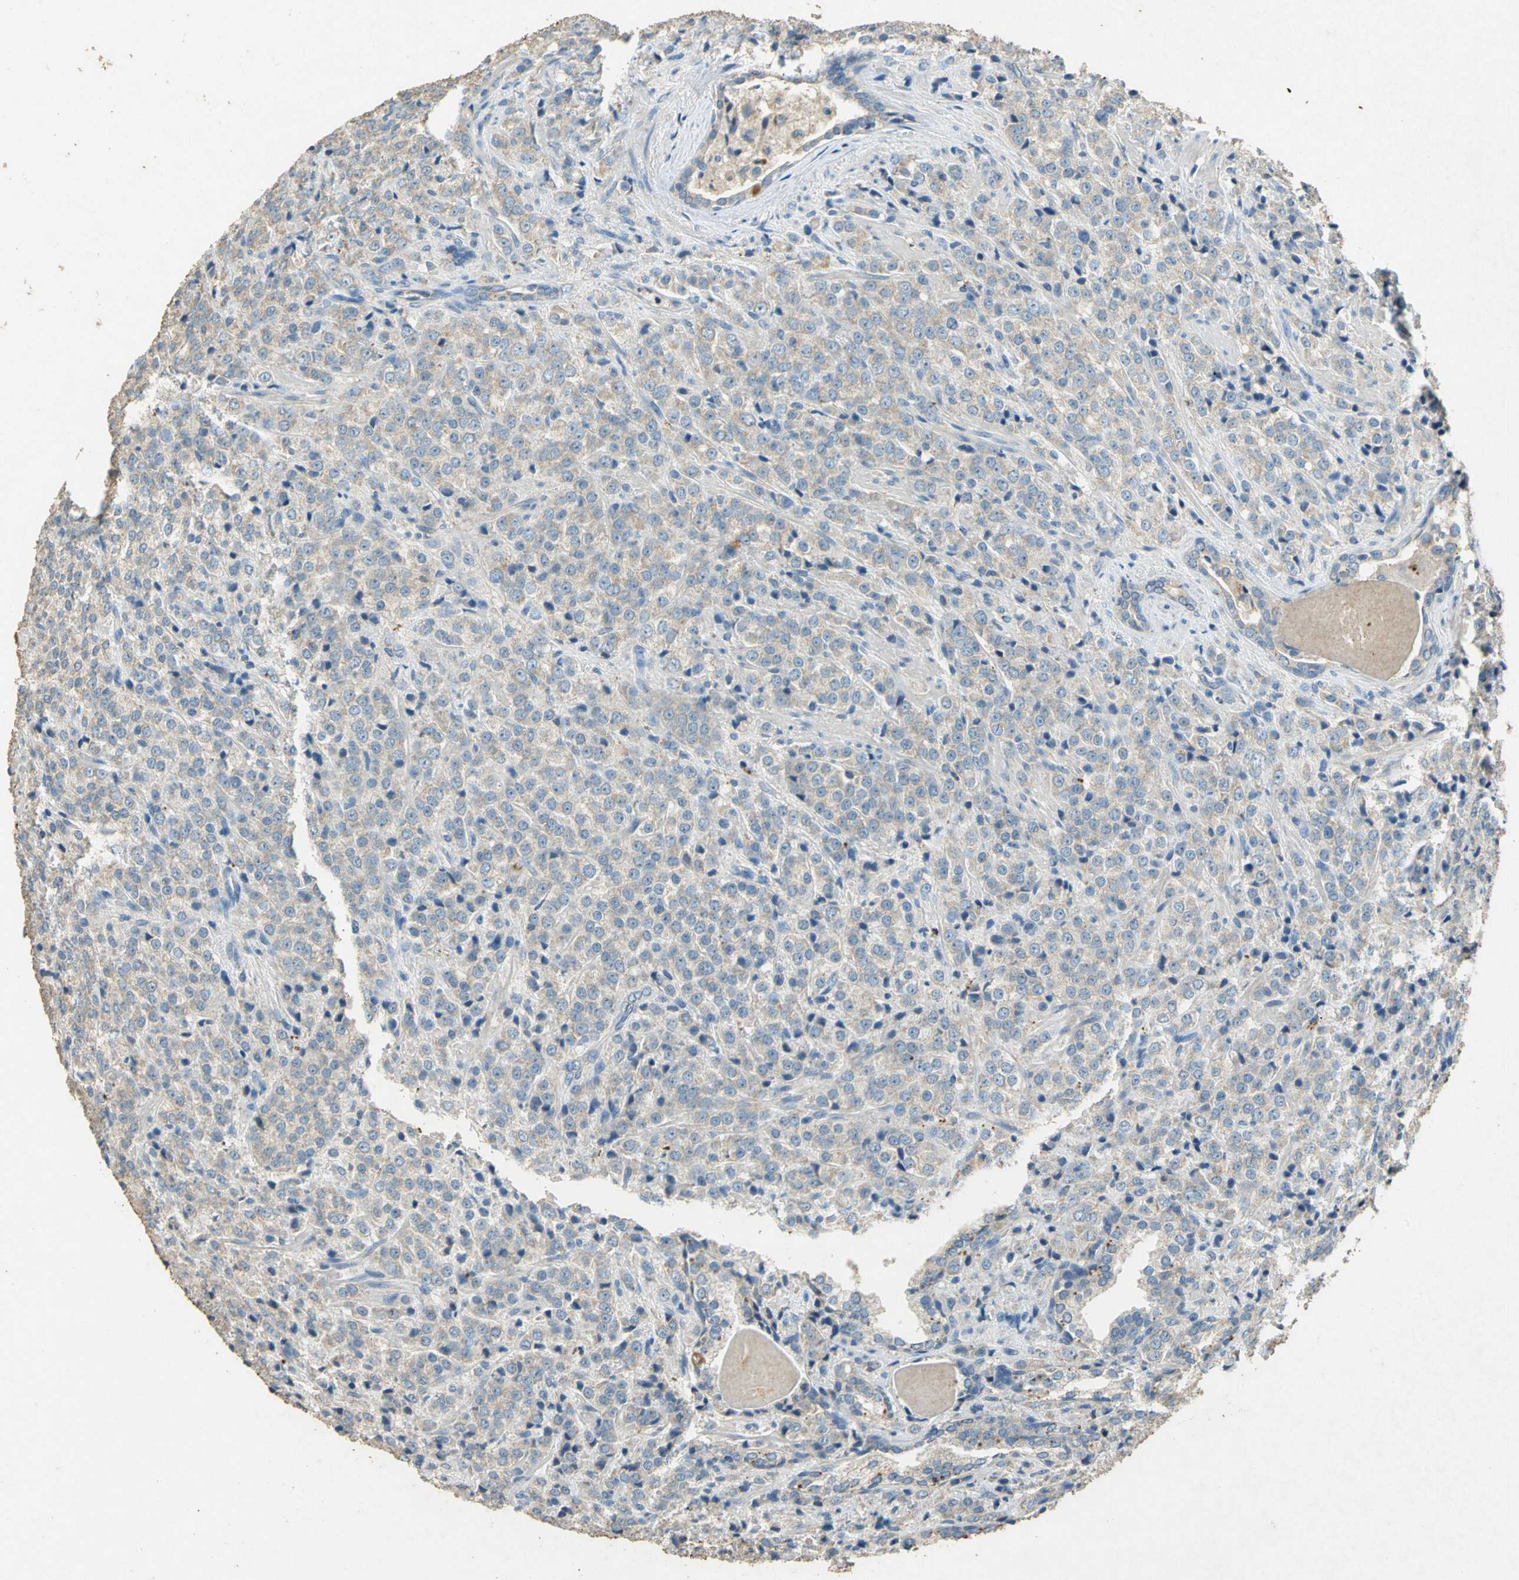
{"staining": {"intensity": "weak", "quantity": ">75%", "location": "cytoplasmic/membranous"}, "tissue": "prostate cancer", "cell_type": "Tumor cells", "image_type": "cancer", "snomed": [{"axis": "morphology", "description": "Adenocarcinoma, Medium grade"}, {"axis": "topography", "description": "Prostate"}], "caption": "IHC (DAB) staining of human medium-grade adenocarcinoma (prostate) reveals weak cytoplasmic/membranous protein positivity in about >75% of tumor cells.", "gene": "ADAMTS5", "patient": {"sex": "male", "age": 70}}